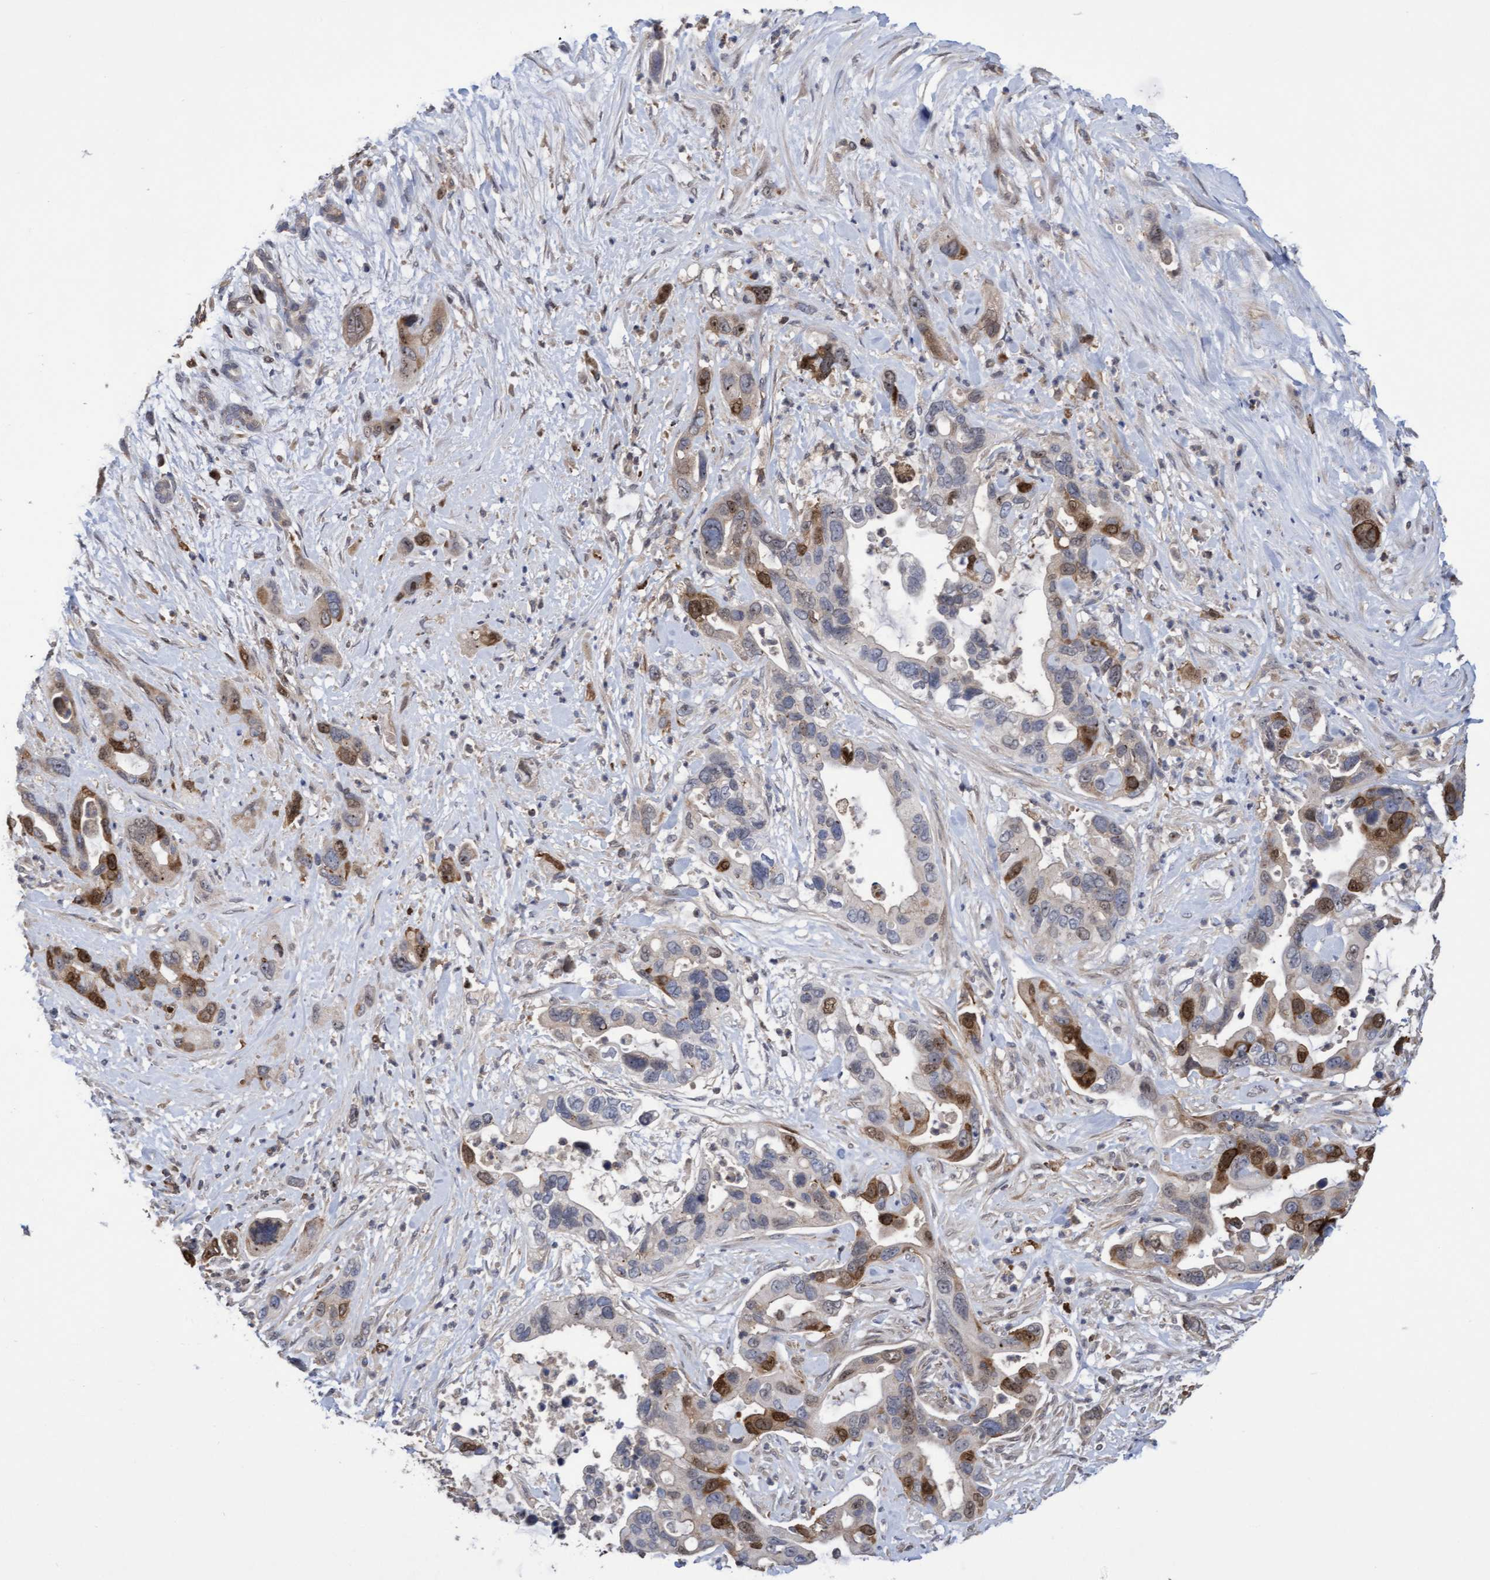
{"staining": {"intensity": "moderate", "quantity": "25%-75%", "location": "cytoplasmic/membranous,nuclear"}, "tissue": "pancreatic cancer", "cell_type": "Tumor cells", "image_type": "cancer", "snomed": [{"axis": "morphology", "description": "Adenocarcinoma, NOS"}, {"axis": "topography", "description": "Pancreas"}], "caption": "About 25%-75% of tumor cells in pancreatic adenocarcinoma display moderate cytoplasmic/membranous and nuclear protein staining as visualized by brown immunohistochemical staining.", "gene": "SLBP", "patient": {"sex": "female", "age": 70}}